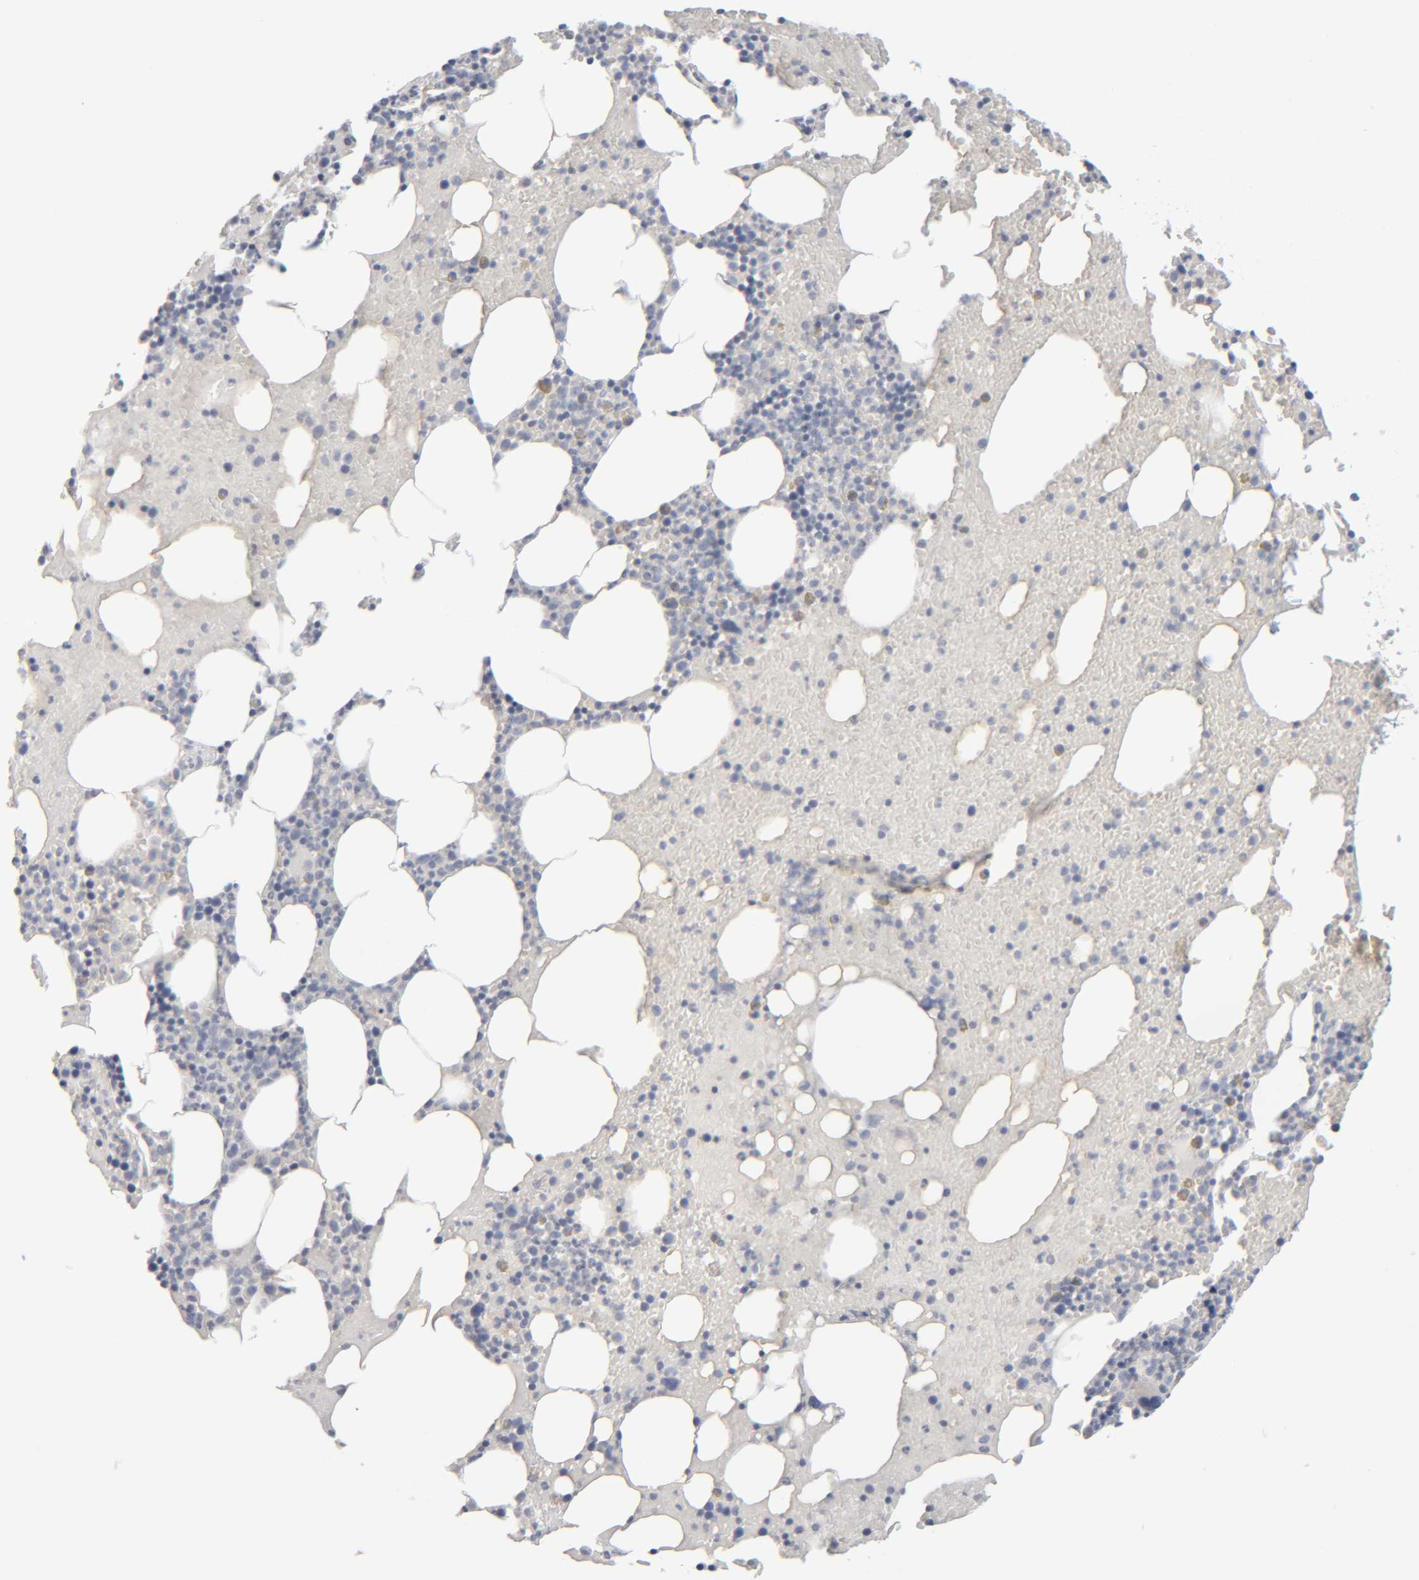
{"staining": {"intensity": "negative", "quantity": "none", "location": "none"}, "tissue": "bone marrow", "cell_type": "Hematopoietic cells", "image_type": "normal", "snomed": [{"axis": "morphology", "description": "Normal tissue, NOS"}, {"axis": "morphology", "description": "Inflammation, NOS"}, {"axis": "topography", "description": "Bone marrow"}], "caption": "Photomicrograph shows no protein positivity in hematopoietic cells of benign bone marrow. (Immunohistochemistry, brightfield microscopy, high magnification).", "gene": "RIDA", "patient": {"sex": "male", "age": 68}}